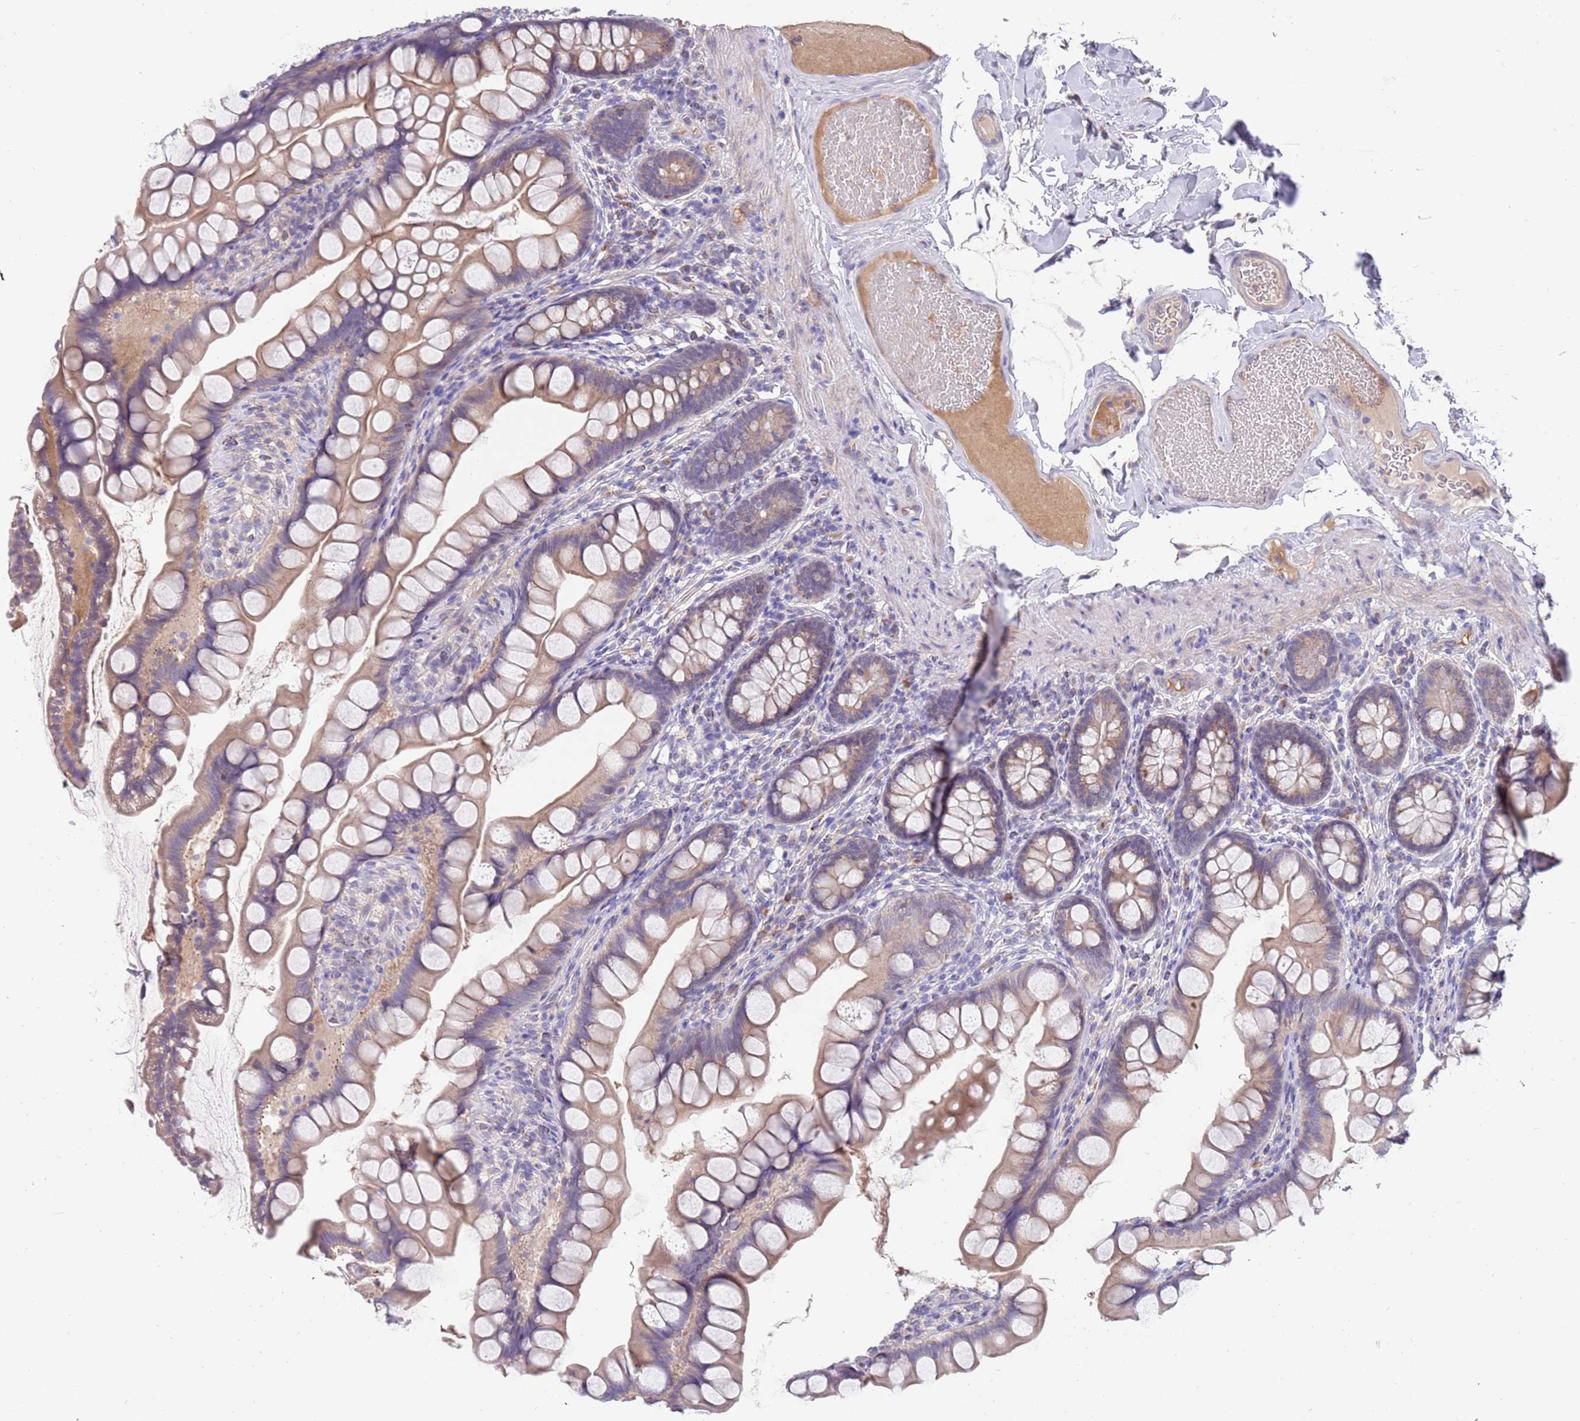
{"staining": {"intensity": "weak", "quantity": ">75%", "location": "cytoplasmic/membranous"}, "tissue": "small intestine", "cell_type": "Glandular cells", "image_type": "normal", "snomed": [{"axis": "morphology", "description": "Normal tissue, NOS"}, {"axis": "topography", "description": "Small intestine"}], "caption": "Weak cytoplasmic/membranous protein staining is appreciated in approximately >75% of glandular cells in small intestine. (DAB (3,3'-diaminobenzidine) = brown stain, brightfield microscopy at high magnification).", "gene": "ZNF746", "patient": {"sex": "male", "age": 70}}